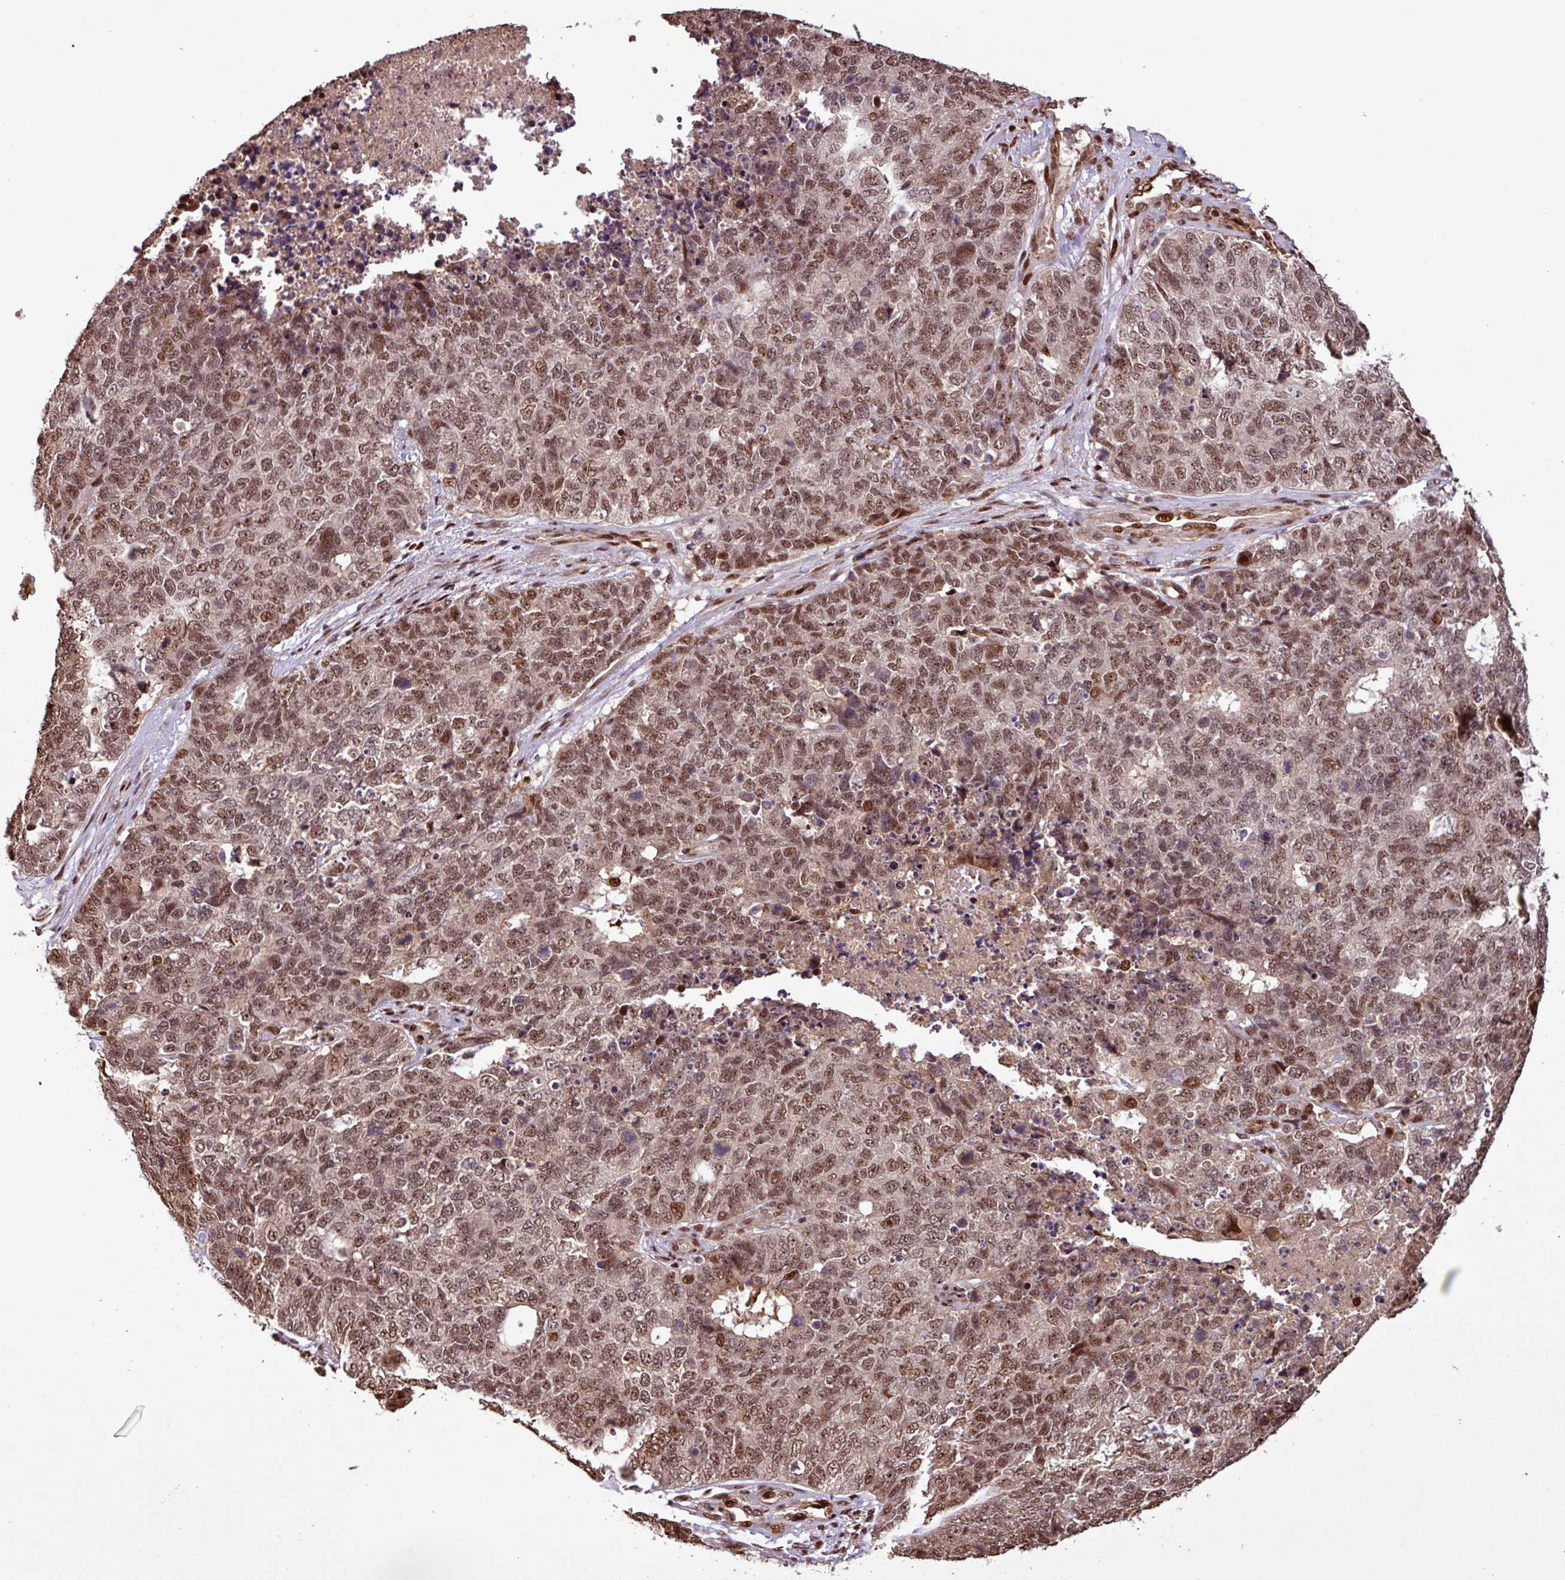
{"staining": {"intensity": "moderate", "quantity": ">75%", "location": "nuclear"}, "tissue": "cervical cancer", "cell_type": "Tumor cells", "image_type": "cancer", "snomed": [{"axis": "morphology", "description": "Squamous cell carcinoma, NOS"}, {"axis": "topography", "description": "Cervix"}], "caption": "Protein staining of cervical cancer (squamous cell carcinoma) tissue reveals moderate nuclear expression in about >75% of tumor cells.", "gene": "SLC22A24", "patient": {"sex": "female", "age": 63}}